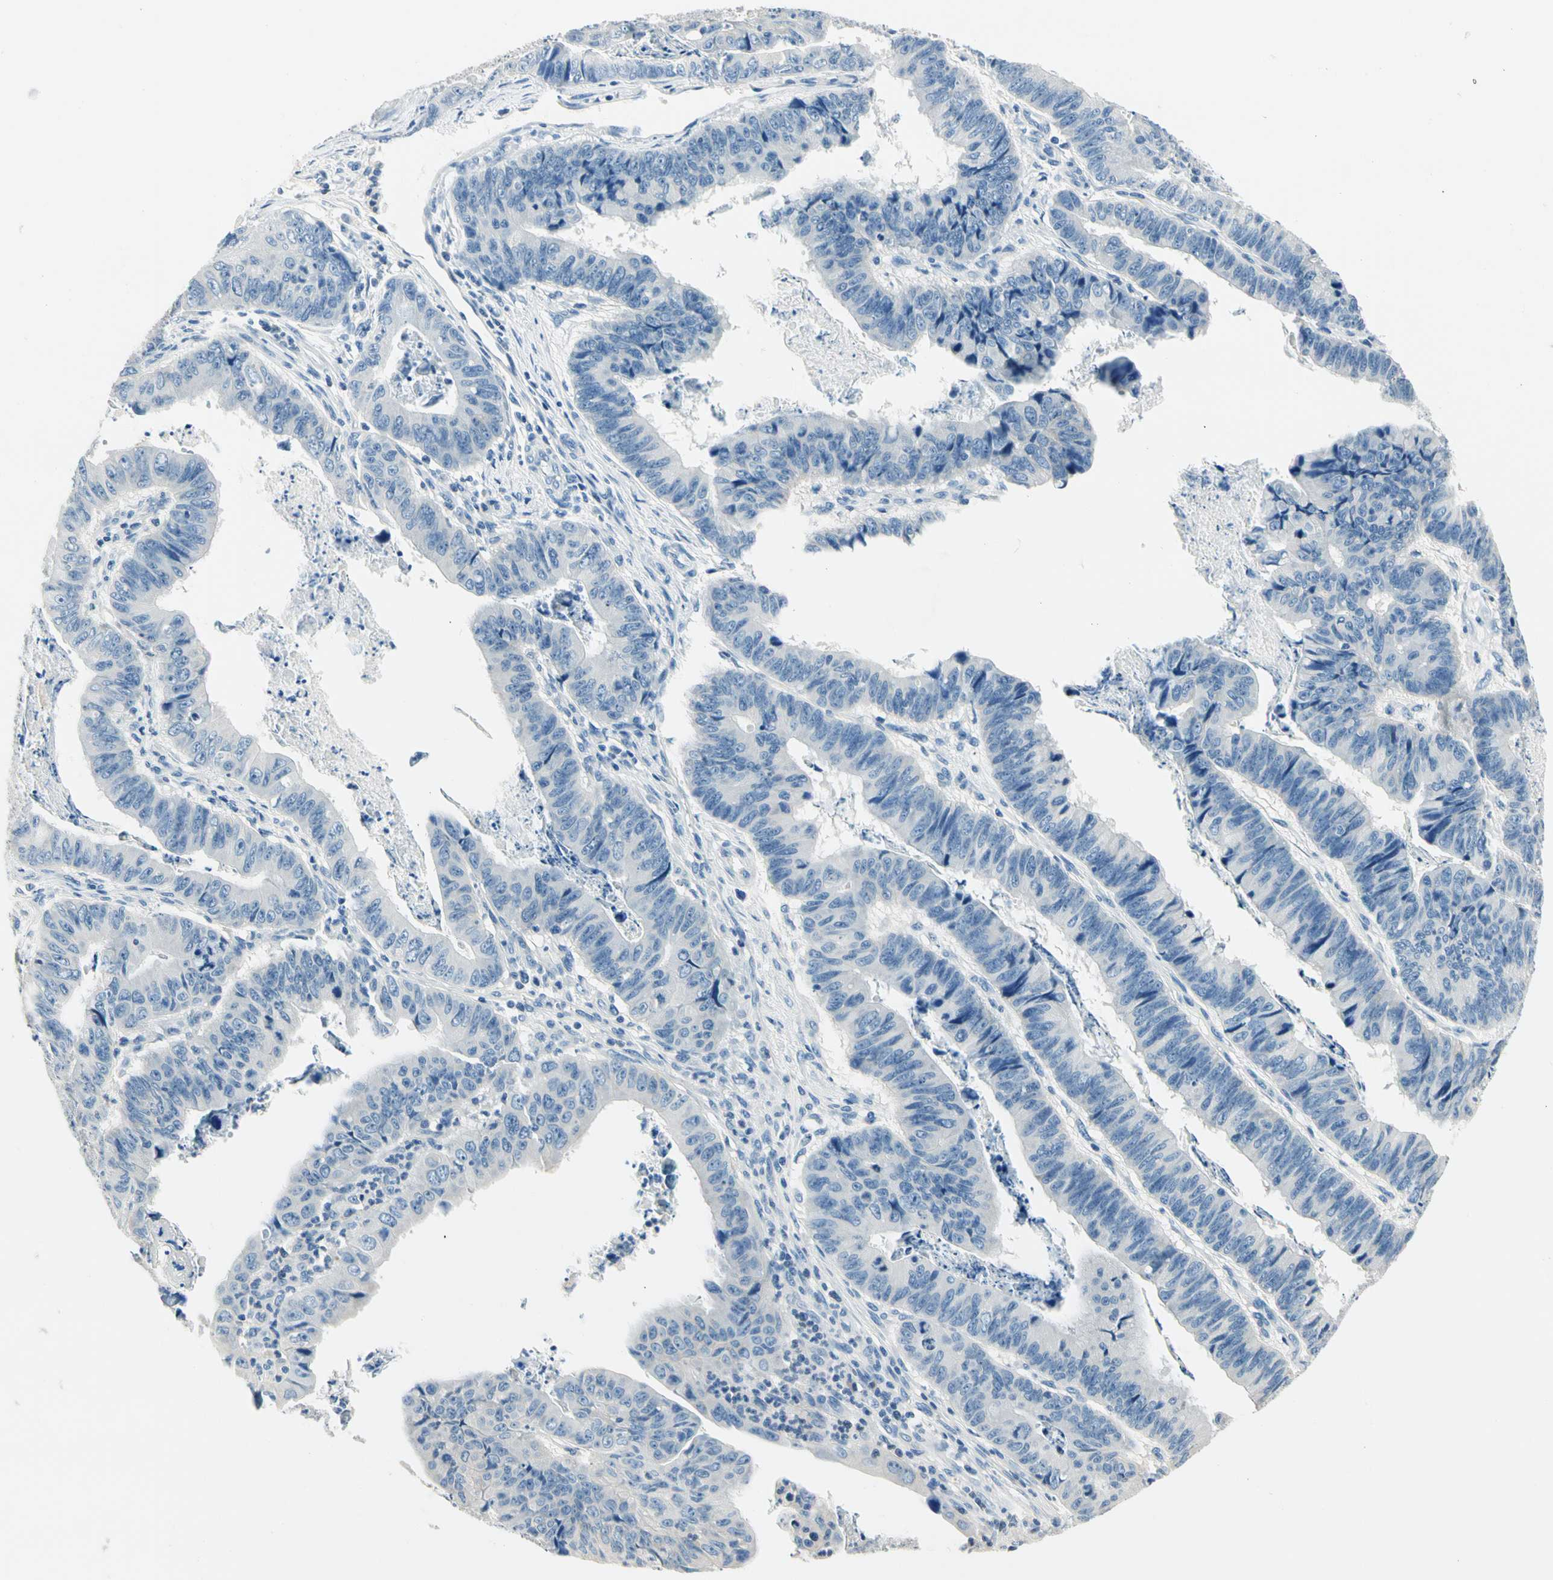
{"staining": {"intensity": "negative", "quantity": "none", "location": "none"}, "tissue": "stomach cancer", "cell_type": "Tumor cells", "image_type": "cancer", "snomed": [{"axis": "morphology", "description": "Adenocarcinoma, NOS"}, {"axis": "topography", "description": "Stomach, lower"}], "caption": "Tumor cells are negative for protein expression in human adenocarcinoma (stomach). (DAB immunohistochemistry, high magnification).", "gene": "TGFBR3", "patient": {"sex": "male", "age": 77}}